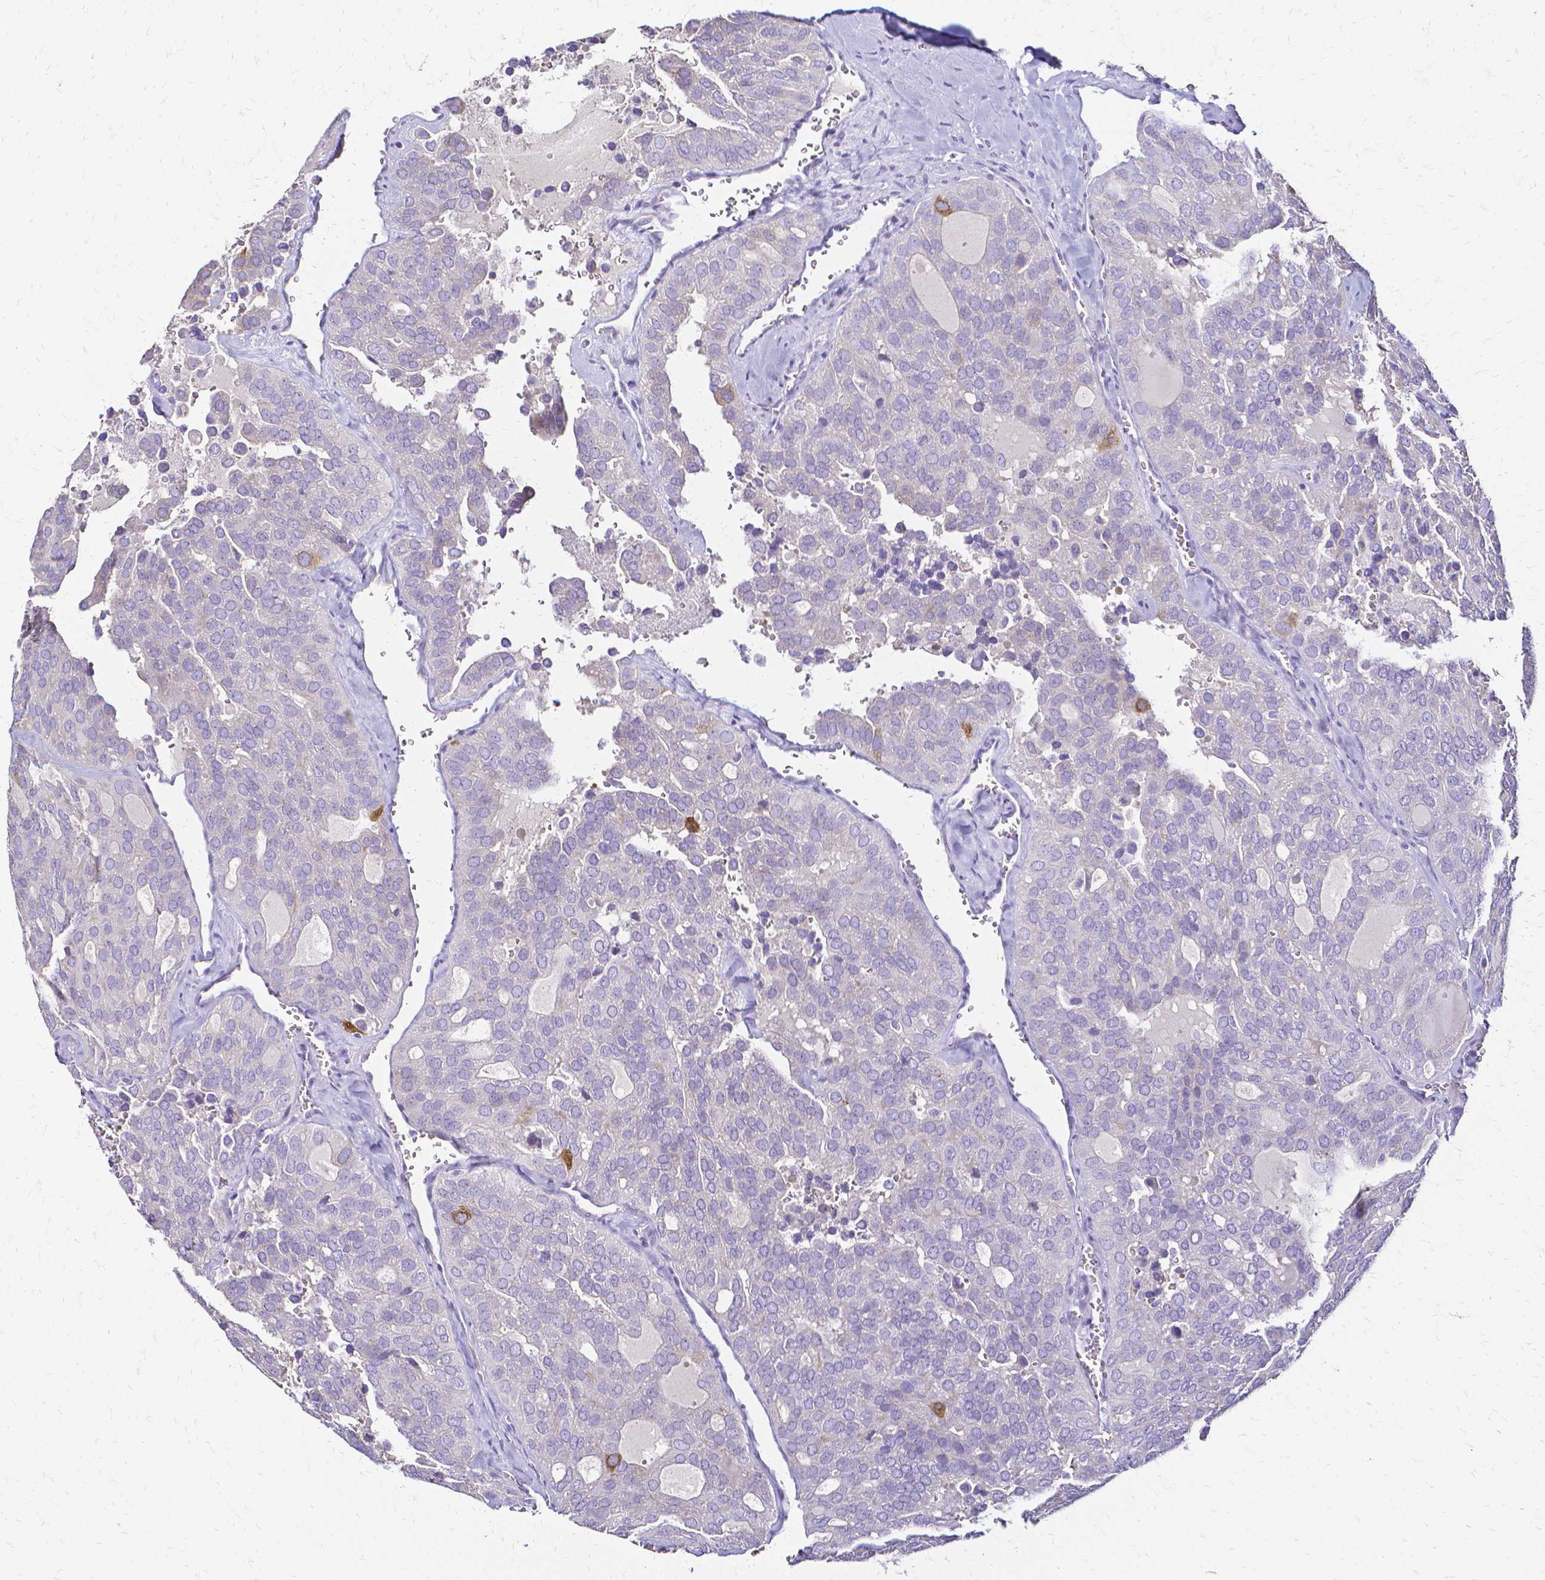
{"staining": {"intensity": "moderate", "quantity": "<25%", "location": "cytoplasmic/membranous"}, "tissue": "thyroid cancer", "cell_type": "Tumor cells", "image_type": "cancer", "snomed": [{"axis": "morphology", "description": "Follicular adenoma carcinoma, NOS"}, {"axis": "topography", "description": "Thyroid gland"}], "caption": "Thyroid cancer (follicular adenoma carcinoma) stained for a protein (brown) displays moderate cytoplasmic/membranous positive staining in about <25% of tumor cells.", "gene": "CCNB1", "patient": {"sex": "male", "age": 75}}